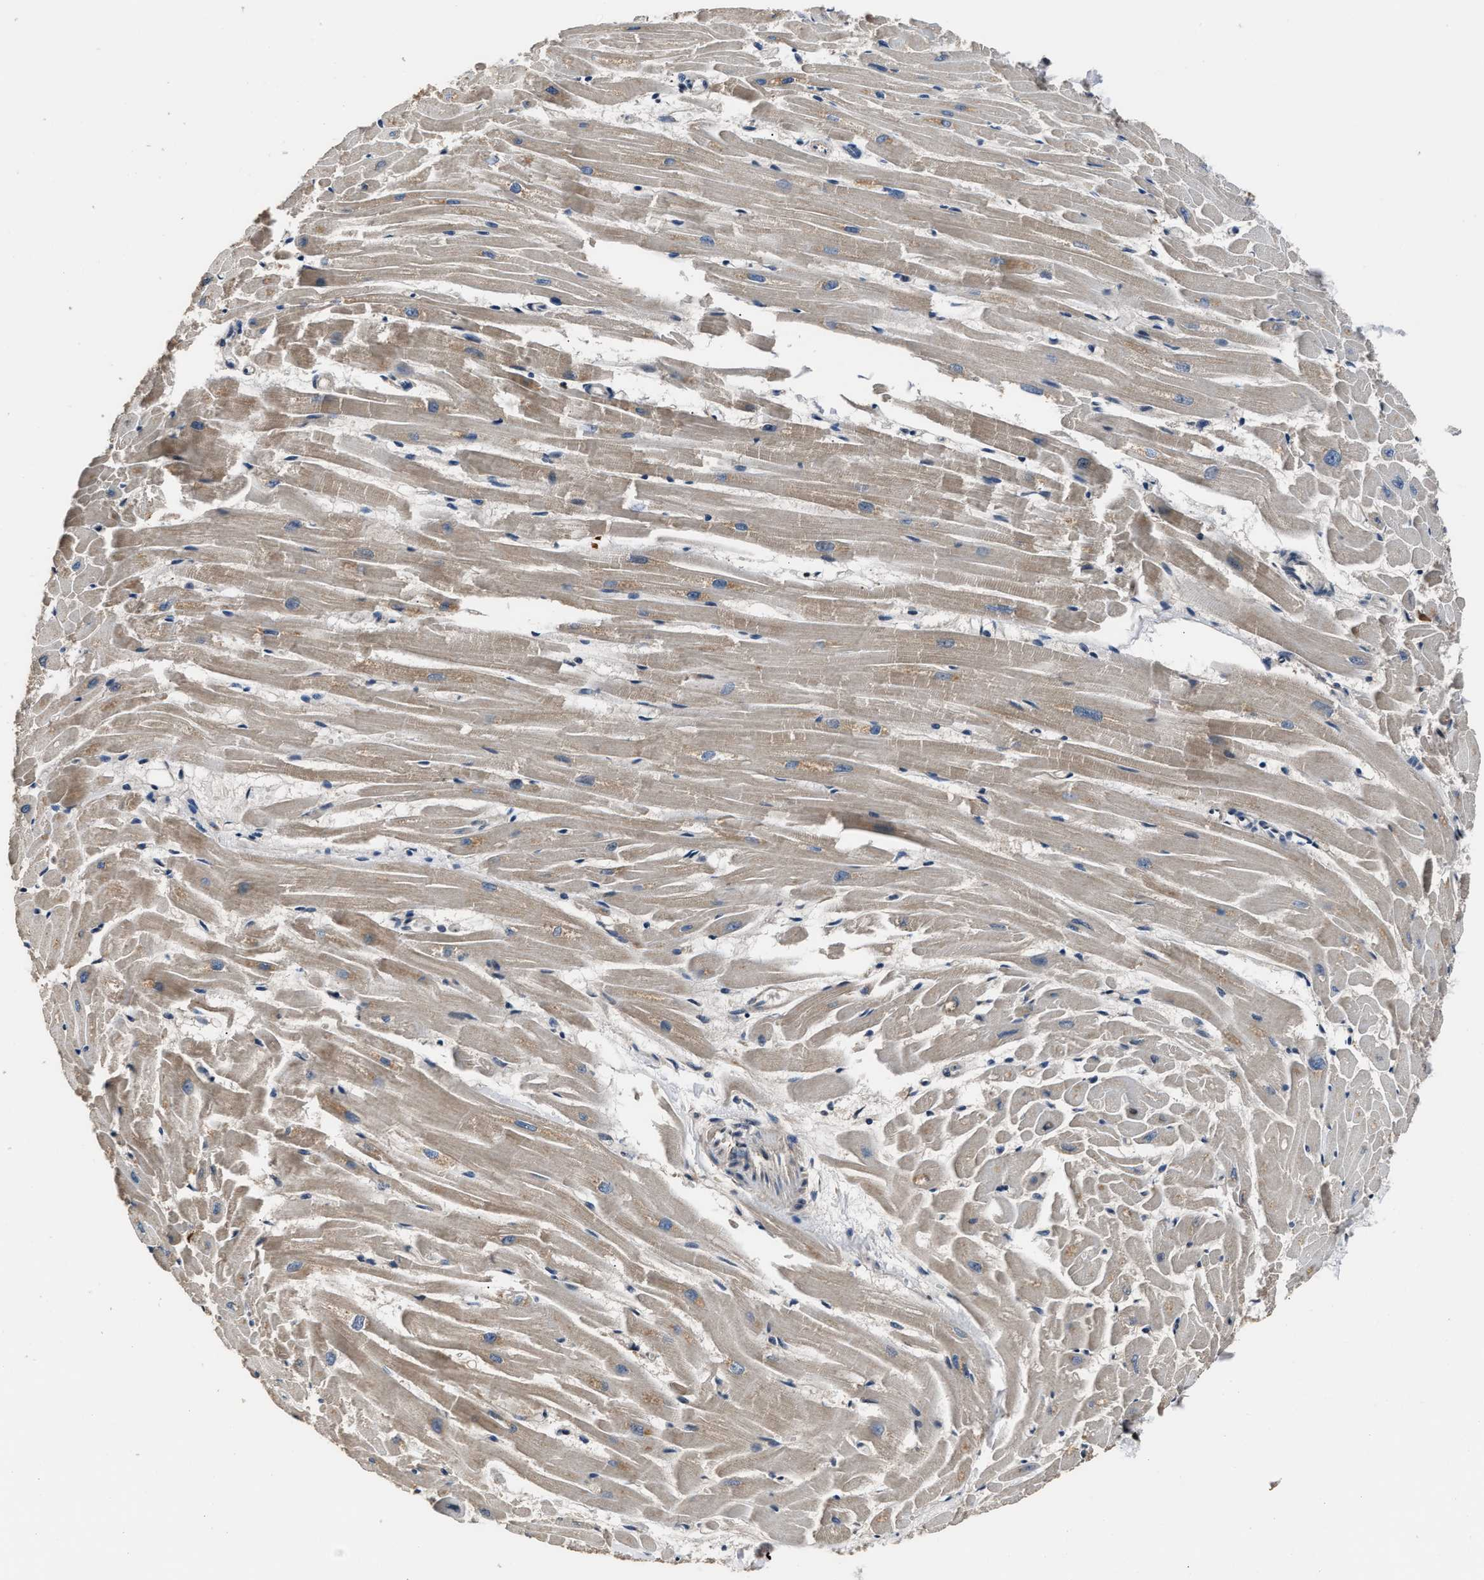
{"staining": {"intensity": "weak", "quantity": ">75%", "location": "cytoplasmic/membranous"}, "tissue": "heart muscle", "cell_type": "Cardiomyocytes", "image_type": "normal", "snomed": [{"axis": "morphology", "description": "Normal tissue, NOS"}, {"axis": "topography", "description": "Heart"}], "caption": "Immunohistochemical staining of normal heart muscle exhibits low levels of weak cytoplasmic/membranous staining in about >75% of cardiomyocytes. (DAB (3,3'-diaminobenzidine) IHC with brightfield microscopy, high magnification).", "gene": "IMPDH2", "patient": {"sex": "female", "age": 19}}